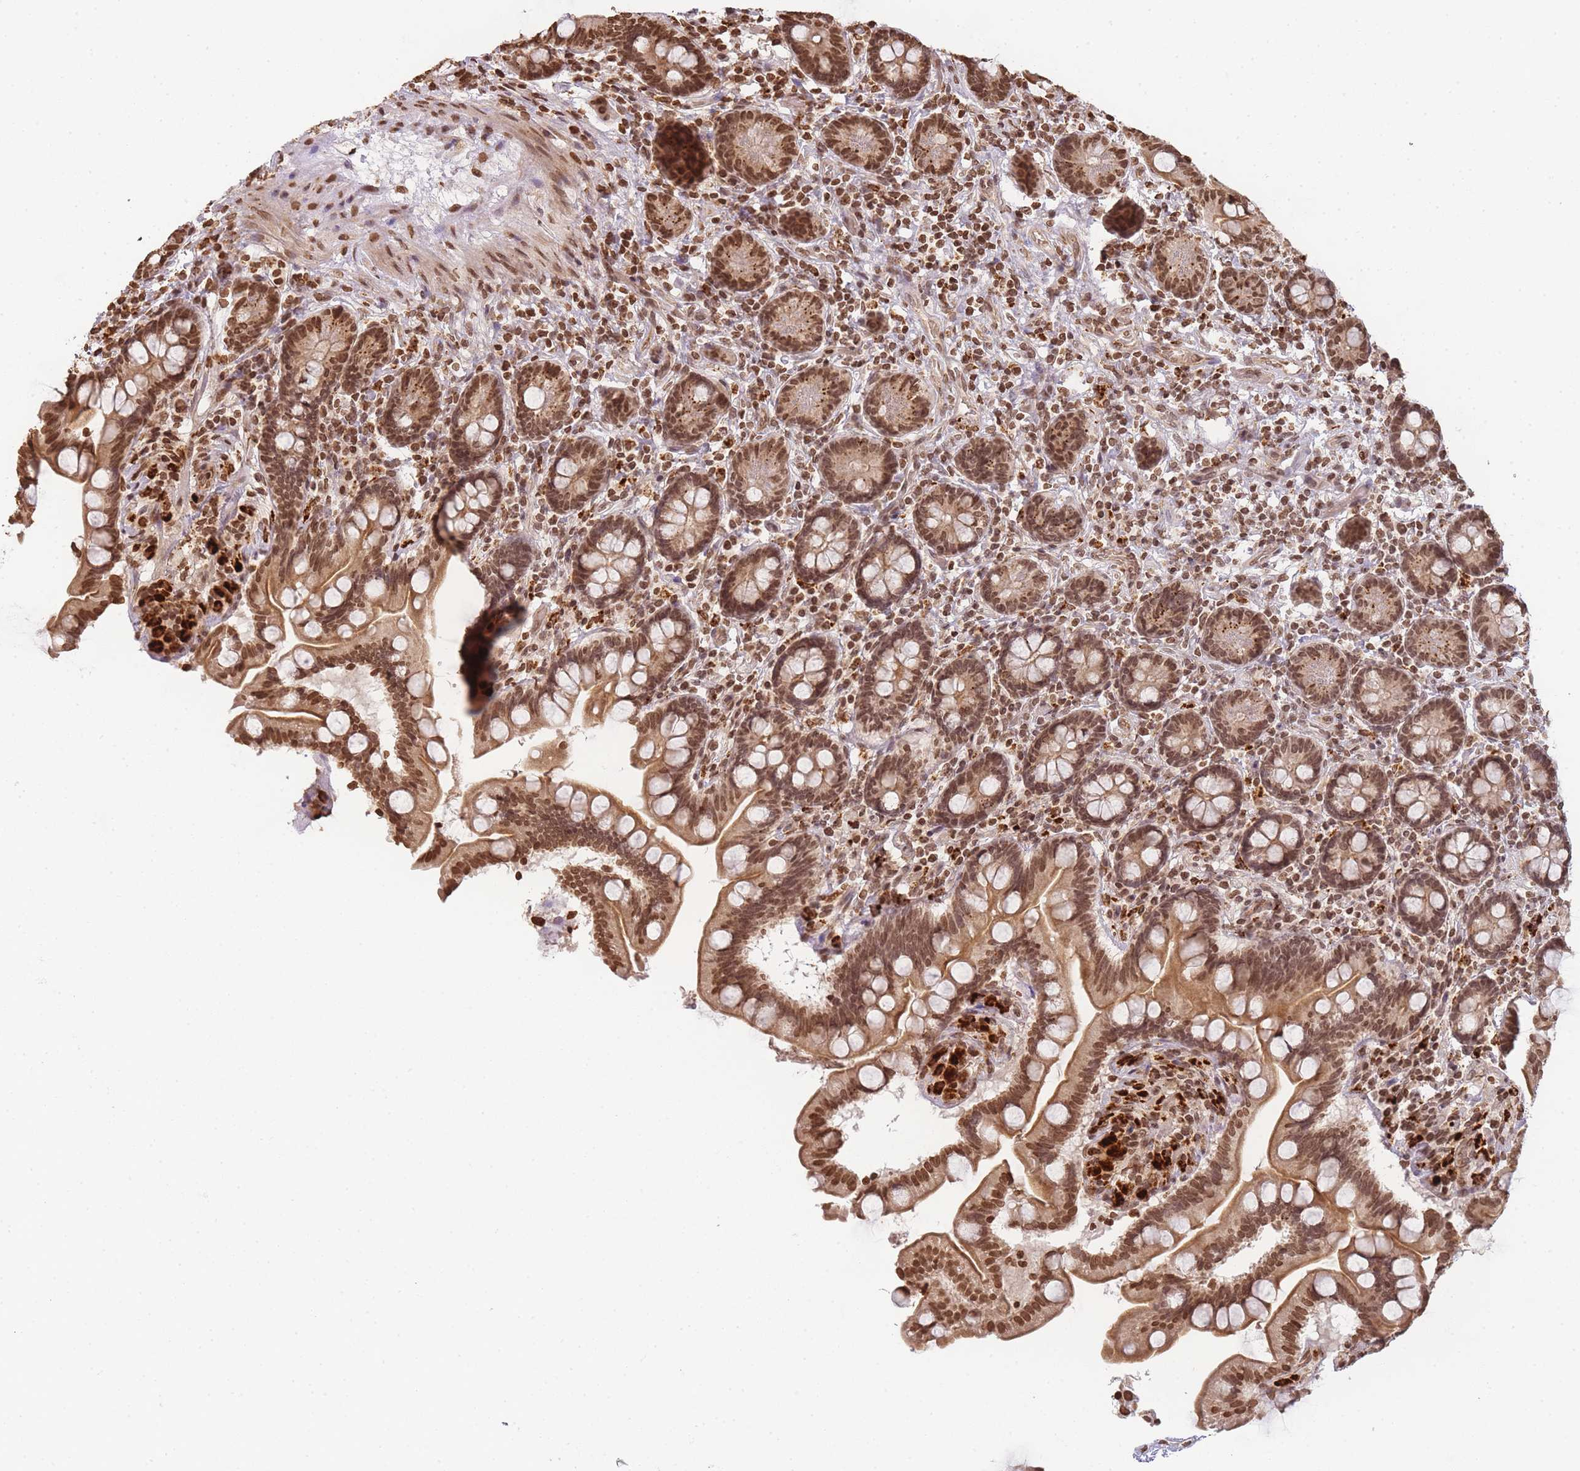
{"staining": {"intensity": "strong", "quantity": ">75%", "location": "cytoplasmic/membranous,nuclear"}, "tissue": "small intestine", "cell_type": "Glandular cells", "image_type": "normal", "snomed": [{"axis": "morphology", "description": "Normal tissue, NOS"}, {"axis": "topography", "description": "Small intestine"}], "caption": "DAB immunohistochemical staining of benign human small intestine shows strong cytoplasmic/membranous,nuclear protein staining in approximately >75% of glandular cells. (Brightfield microscopy of DAB IHC at high magnification).", "gene": "WWTR1", "patient": {"sex": "female", "age": 64}}